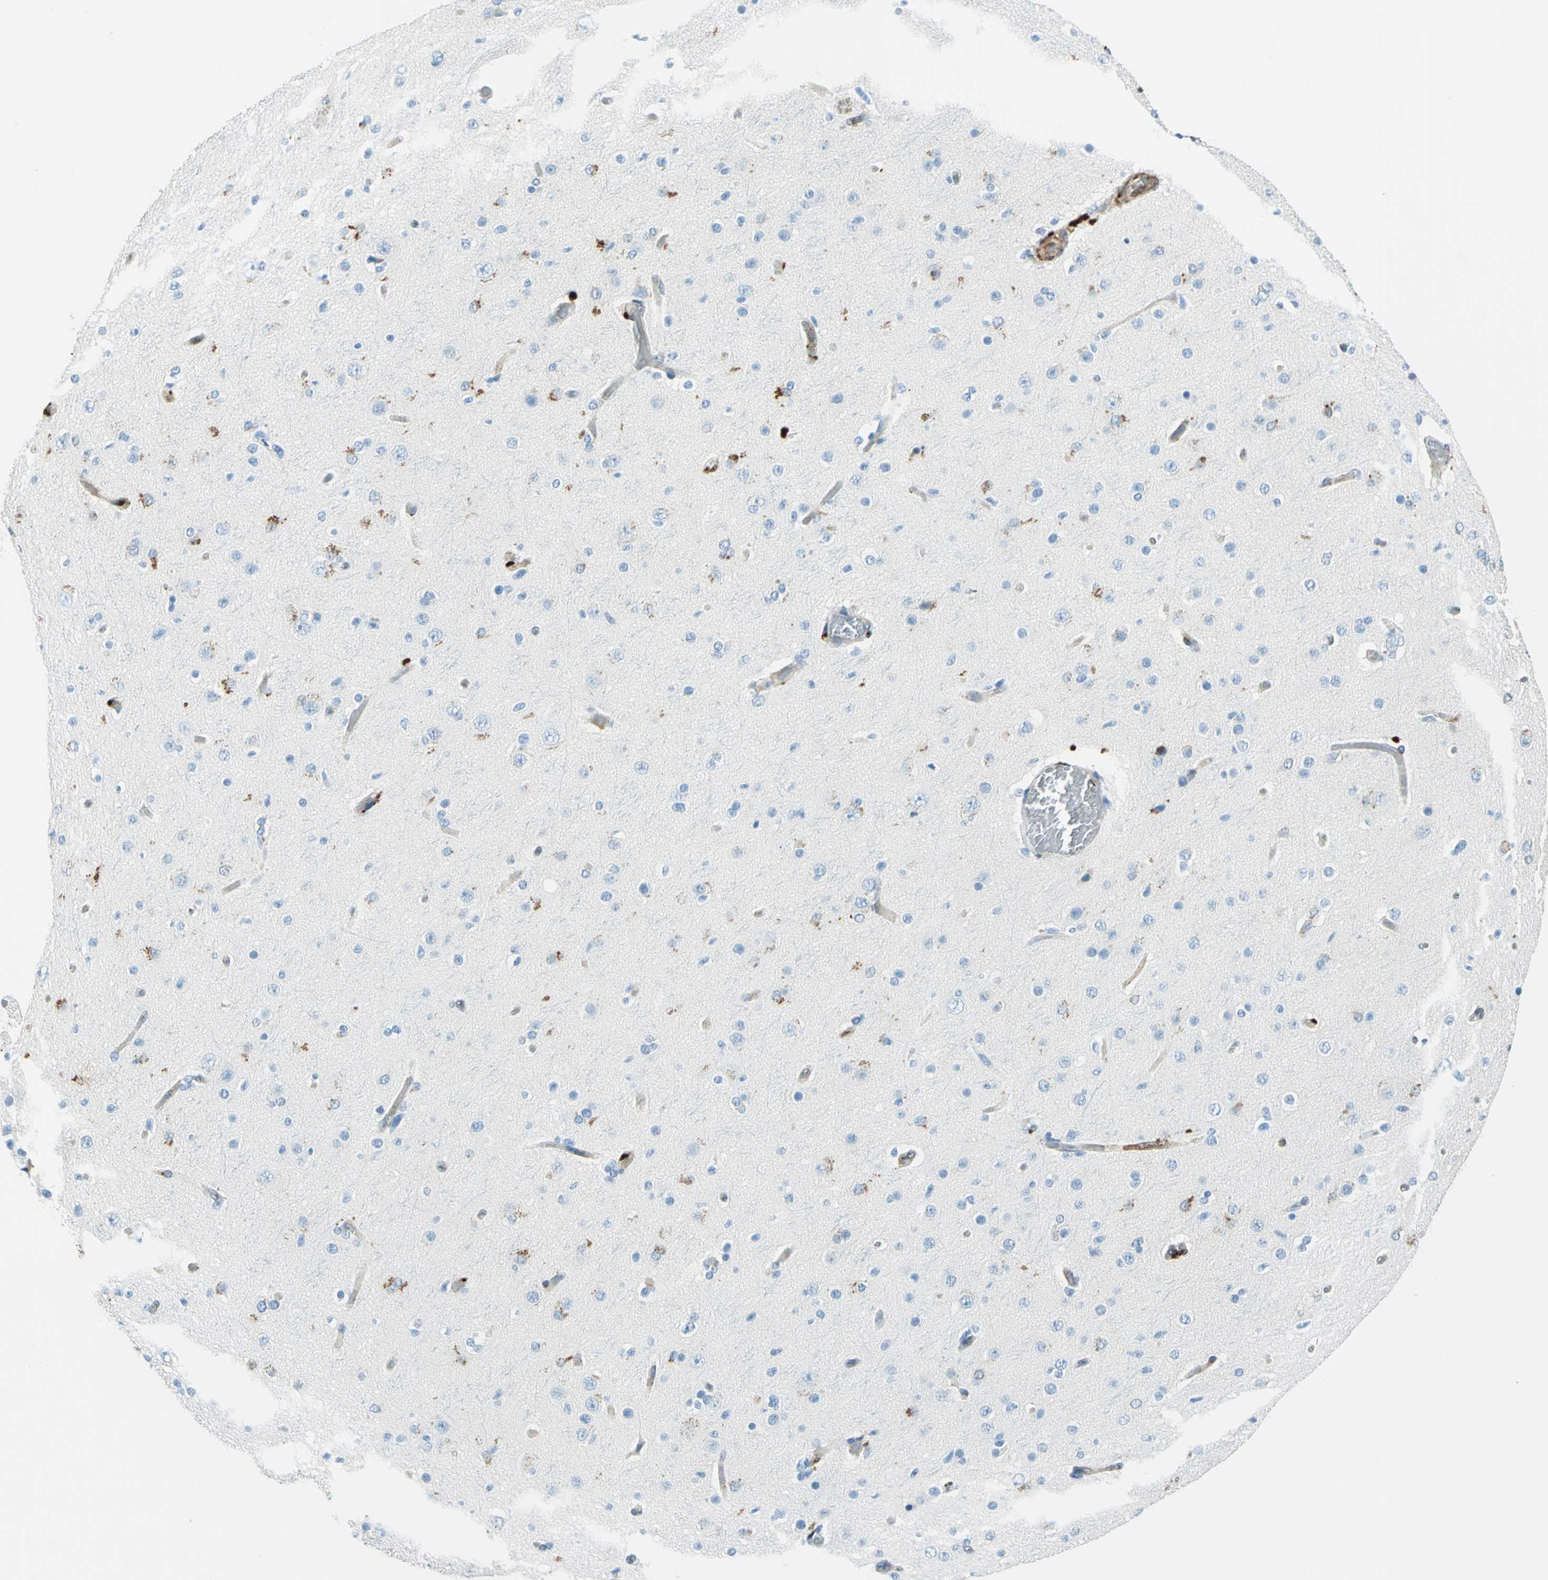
{"staining": {"intensity": "weak", "quantity": "<25%", "location": "cytoplasmic/membranous"}, "tissue": "glioma", "cell_type": "Tumor cells", "image_type": "cancer", "snomed": [{"axis": "morphology", "description": "Glioma, malignant, High grade"}, {"axis": "topography", "description": "Brain"}], "caption": "Micrograph shows no protein positivity in tumor cells of malignant glioma (high-grade) tissue.", "gene": "HSPB1", "patient": {"sex": "male", "age": 33}}